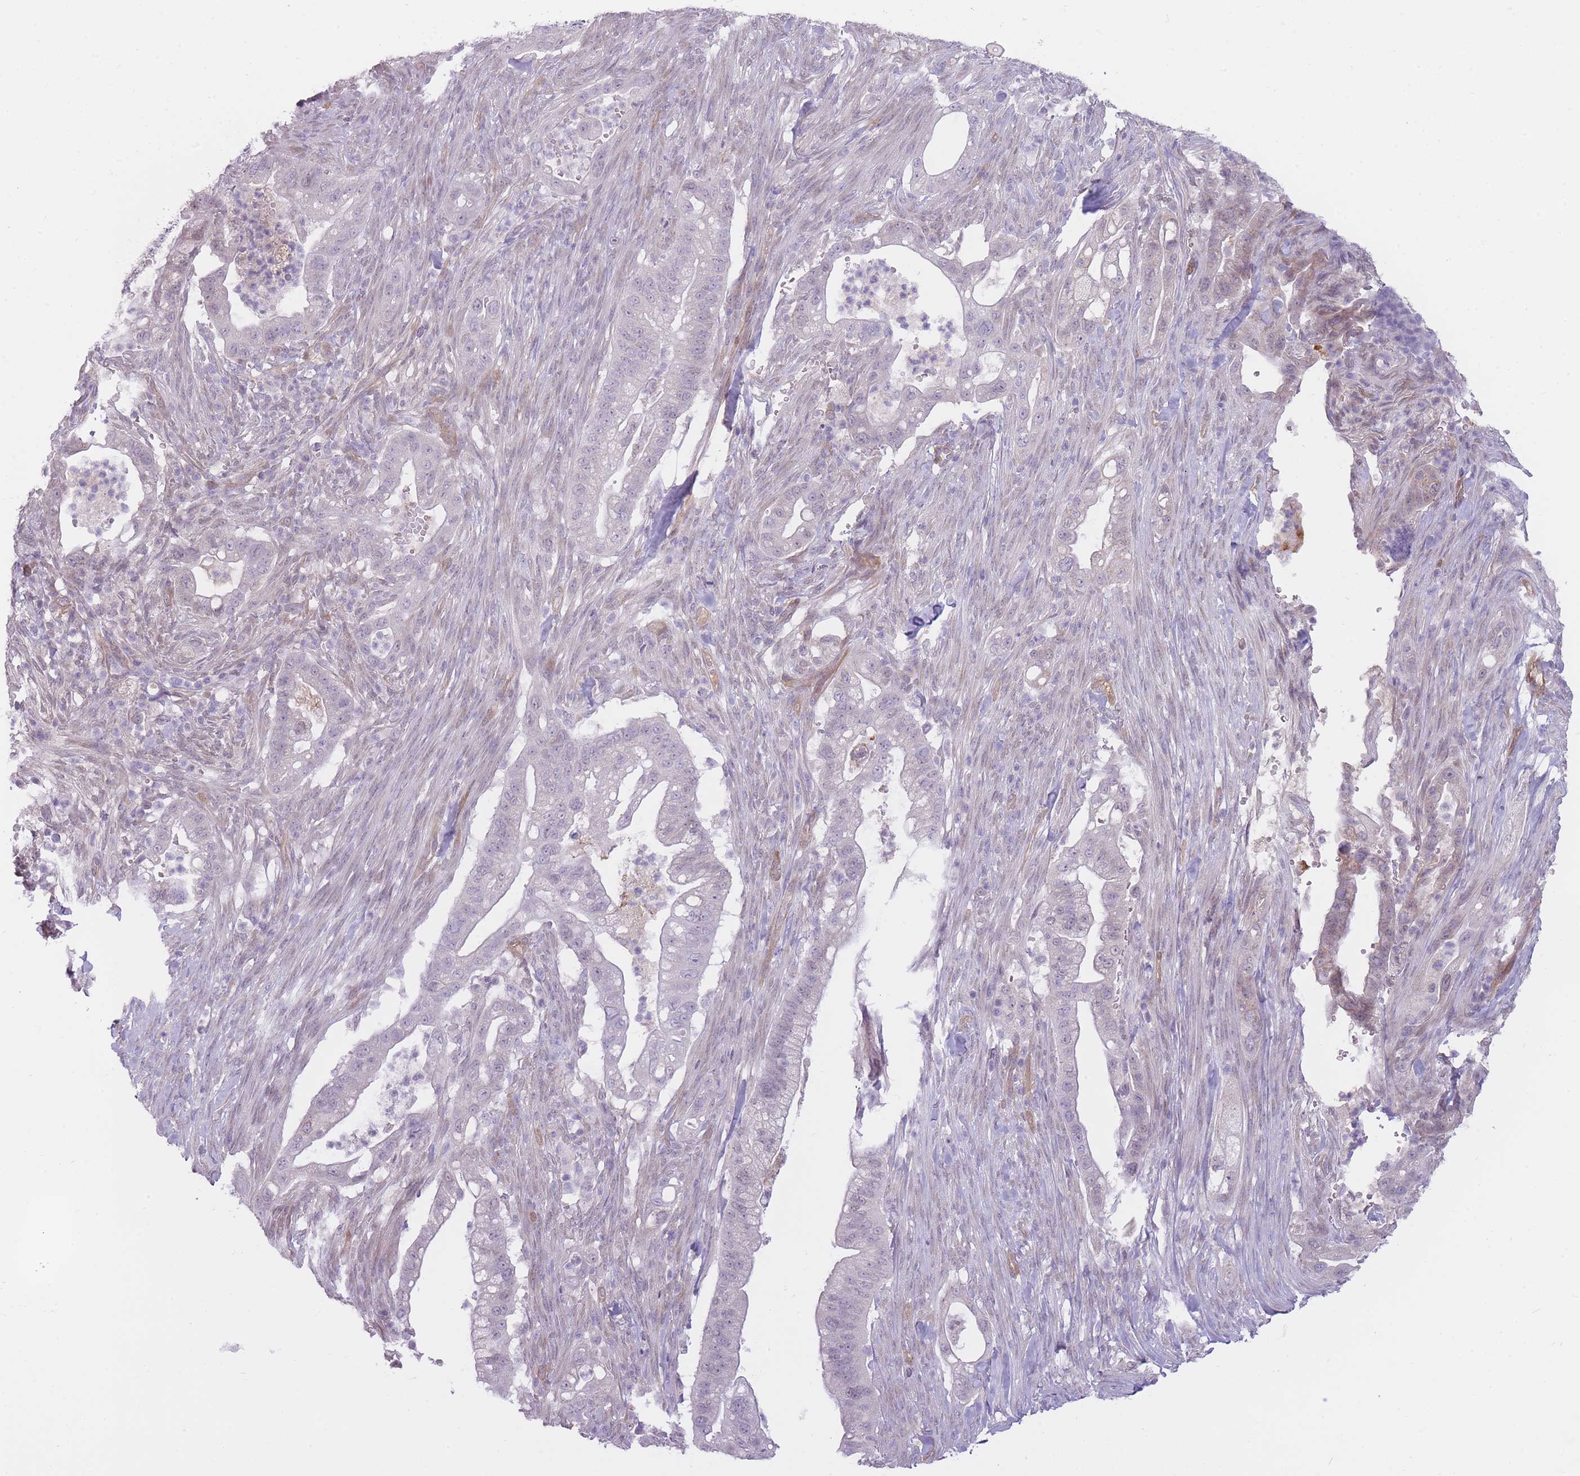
{"staining": {"intensity": "negative", "quantity": "none", "location": "none"}, "tissue": "pancreatic cancer", "cell_type": "Tumor cells", "image_type": "cancer", "snomed": [{"axis": "morphology", "description": "Adenocarcinoma, NOS"}, {"axis": "topography", "description": "Pancreas"}], "caption": "IHC image of neoplastic tissue: pancreatic cancer (adenocarcinoma) stained with DAB shows no significant protein expression in tumor cells.", "gene": "PGRMC2", "patient": {"sex": "male", "age": 44}}